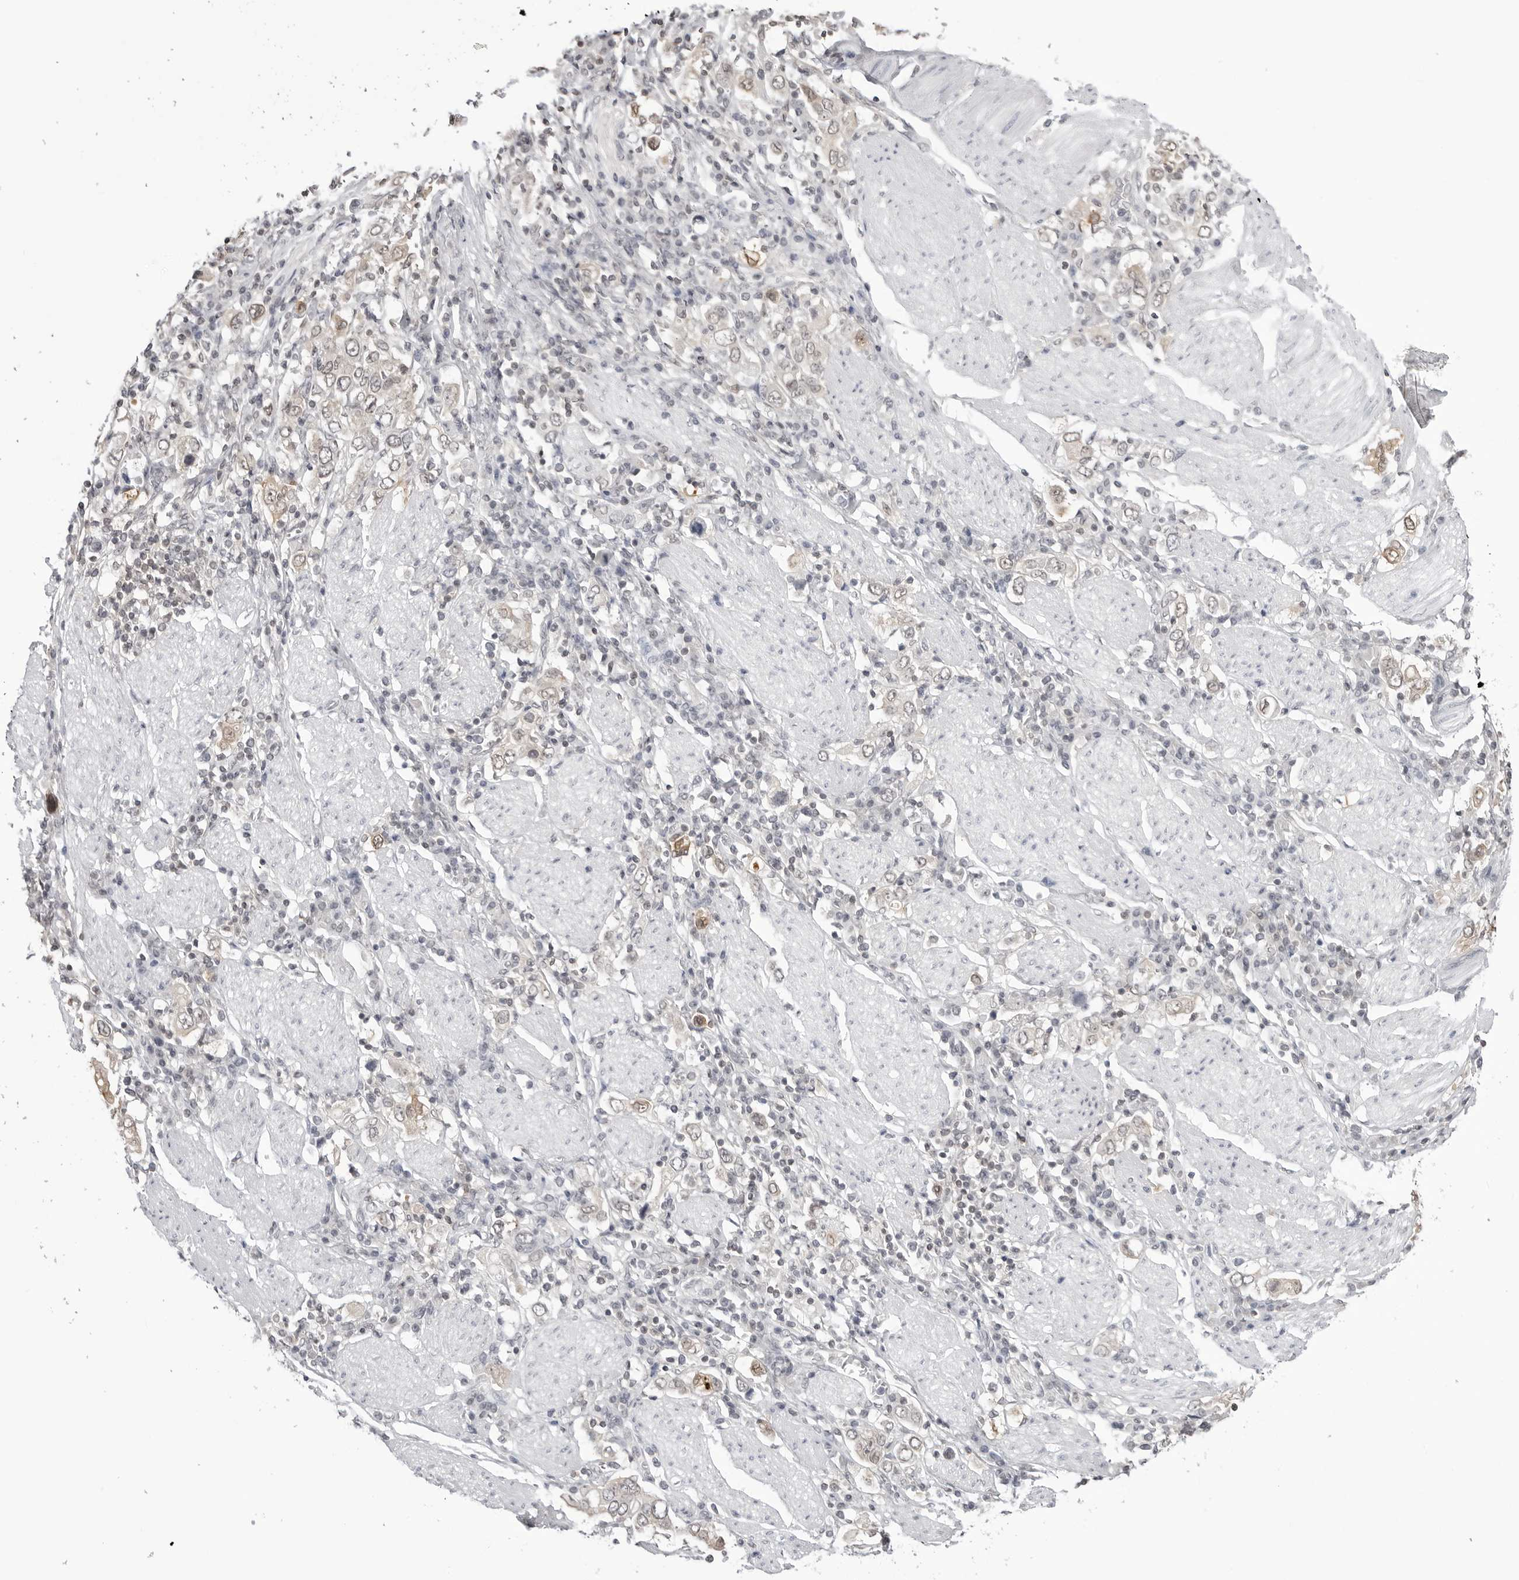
{"staining": {"intensity": "weak", "quantity": "25%-75%", "location": "cytoplasmic/membranous,nuclear"}, "tissue": "stomach cancer", "cell_type": "Tumor cells", "image_type": "cancer", "snomed": [{"axis": "morphology", "description": "Adenocarcinoma, NOS"}, {"axis": "topography", "description": "Stomach, upper"}], "caption": "The photomicrograph displays a brown stain indicating the presence of a protein in the cytoplasmic/membranous and nuclear of tumor cells in stomach cancer (adenocarcinoma). (brown staining indicates protein expression, while blue staining denotes nuclei).", "gene": "YWHAG", "patient": {"sex": "male", "age": 62}}